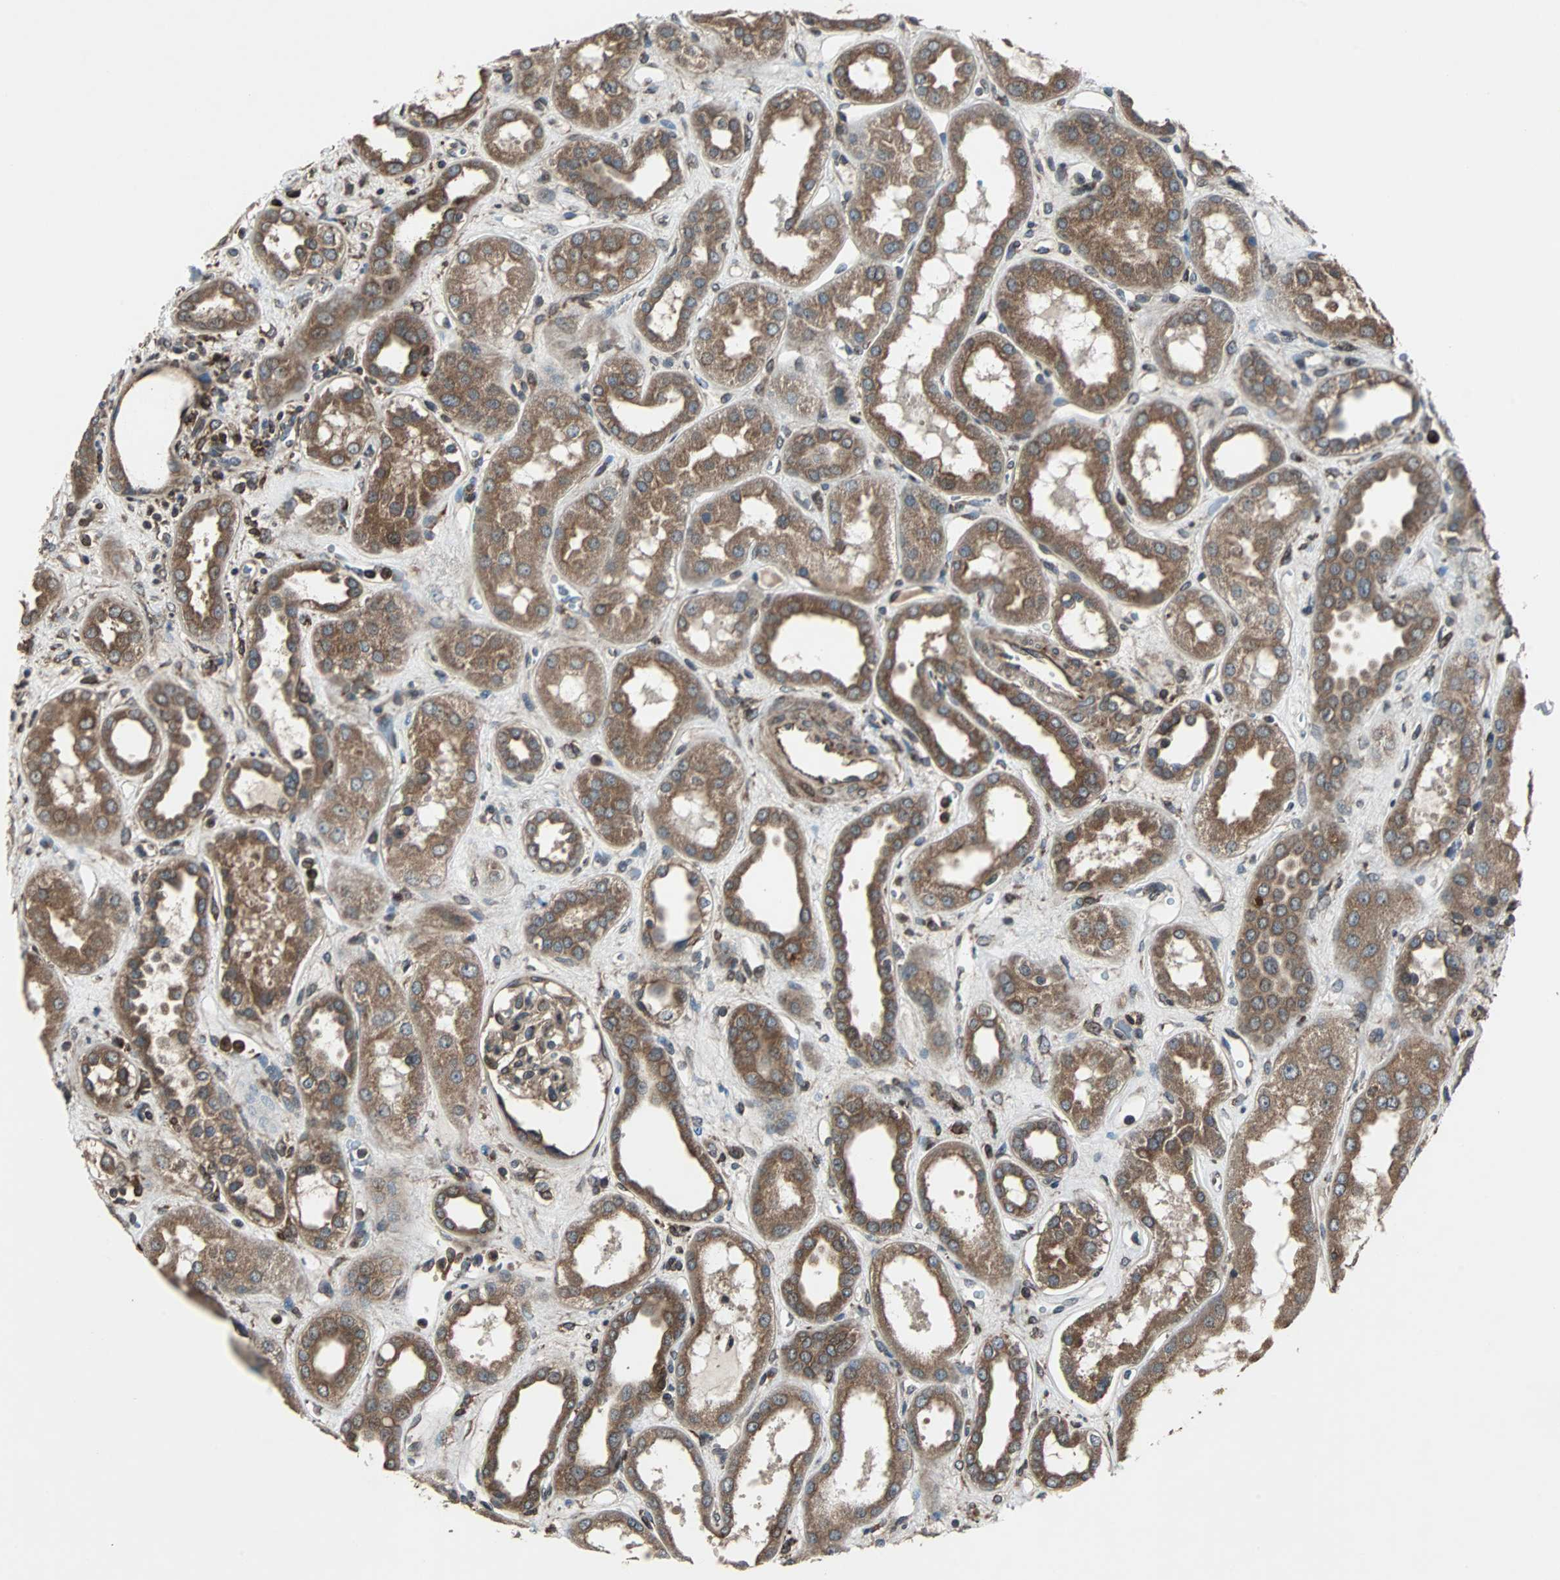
{"staining": {"intensity": "moderate", "quantity": ">75%", "location": "cytoplasmic/membranous"}, "tissue": "kidney", "cell_type": "Cells in glomeruli", "image_type": "normal", "snomed": [{"axis": "morphology", "description": "Normal tissue, NOS"}, {"axis": "topography", "description": "Kidney"}], "caption": "IHC (DAB) staining of unremarkable kidney displays moderate cytoplasmic/membranous protein expression in approximately >75% of cells in glomeruli.", "gene": "RAB7A", "patient": {"sex": "male", "age": 59}}